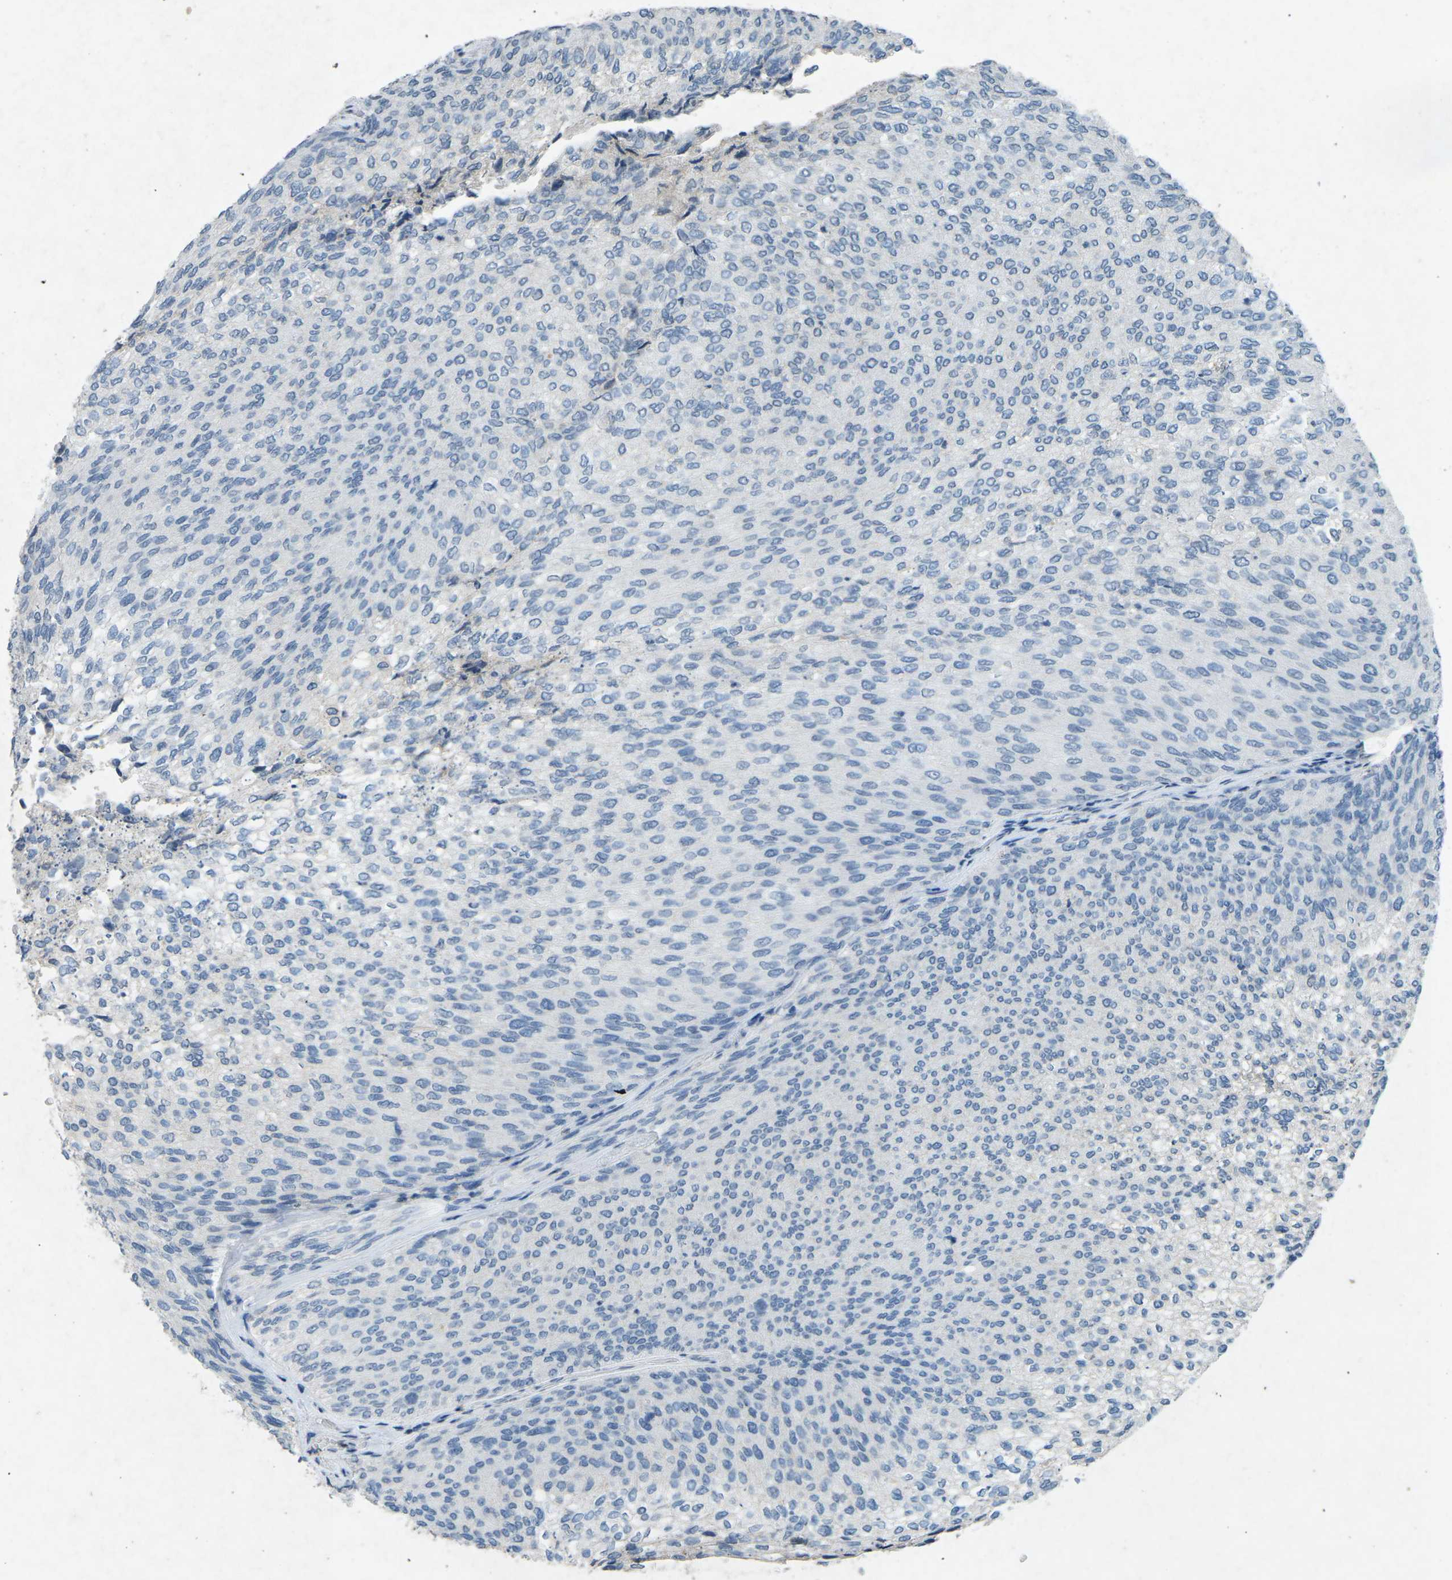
{"staining": {"intensity": "negative", "quantity": "none", "location": "none"}, "tissue": "urothelial cancer", "cell_type": "Tumor cells", "image_type": "cancer", "snomed": [{"axis": "morphology", "description": "Urothelial carcinoma, Low grade"}, {"axis": "topography", "description": "Urinary bladder"}], "caption": "The photomicrograph reveals no staining of tumor cells in low-grade urothelial carcinoma.", "gene": "A1BG", "patient": {"sex": "female", "age": 79}}